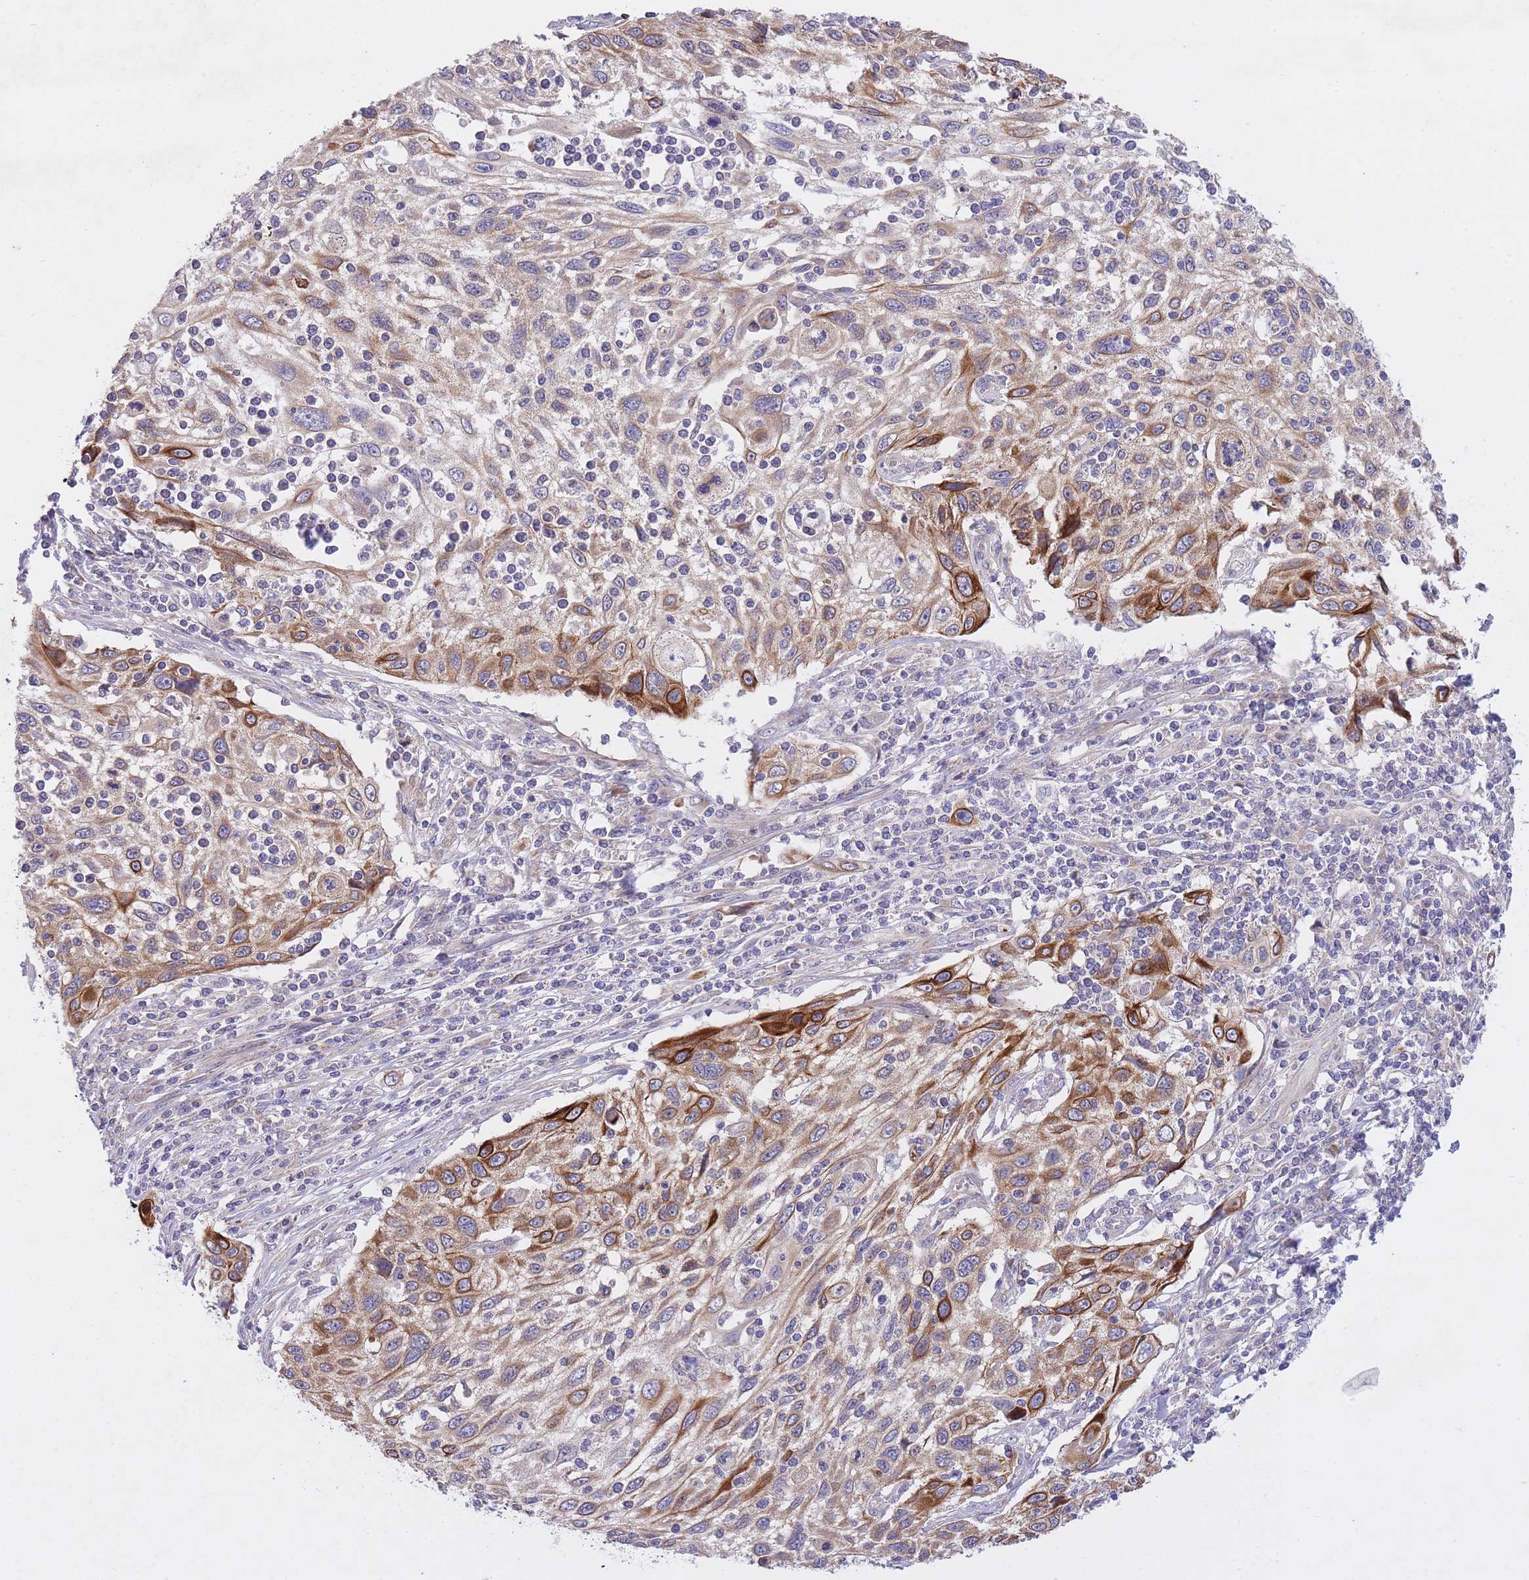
{"staining": {"intensity": "moderate", "quantity": ">75%", "location": "cytoplasmic/membranous"}, "tissue": "cervical cancer", "cell_type": "Tumor cells", "image_type": "cancer", "snomed": [{"axis": "morphology", "description": "Squamous cell carcinoma, NOS"}, {"axis": "topography", "description": "Cervix"}], "caption": "This photomicrograph exhibits cervical cancer (squamous cell carcinoma) stained with immunohistochemistry to label a protein in brown. The cytoplasmic/membranous of tumor cells show moderate positivity for the protein. Nuclei are counter-stained blue.", "gene": "CHAC1", "patient": {"sex": "female", "age": 70}}